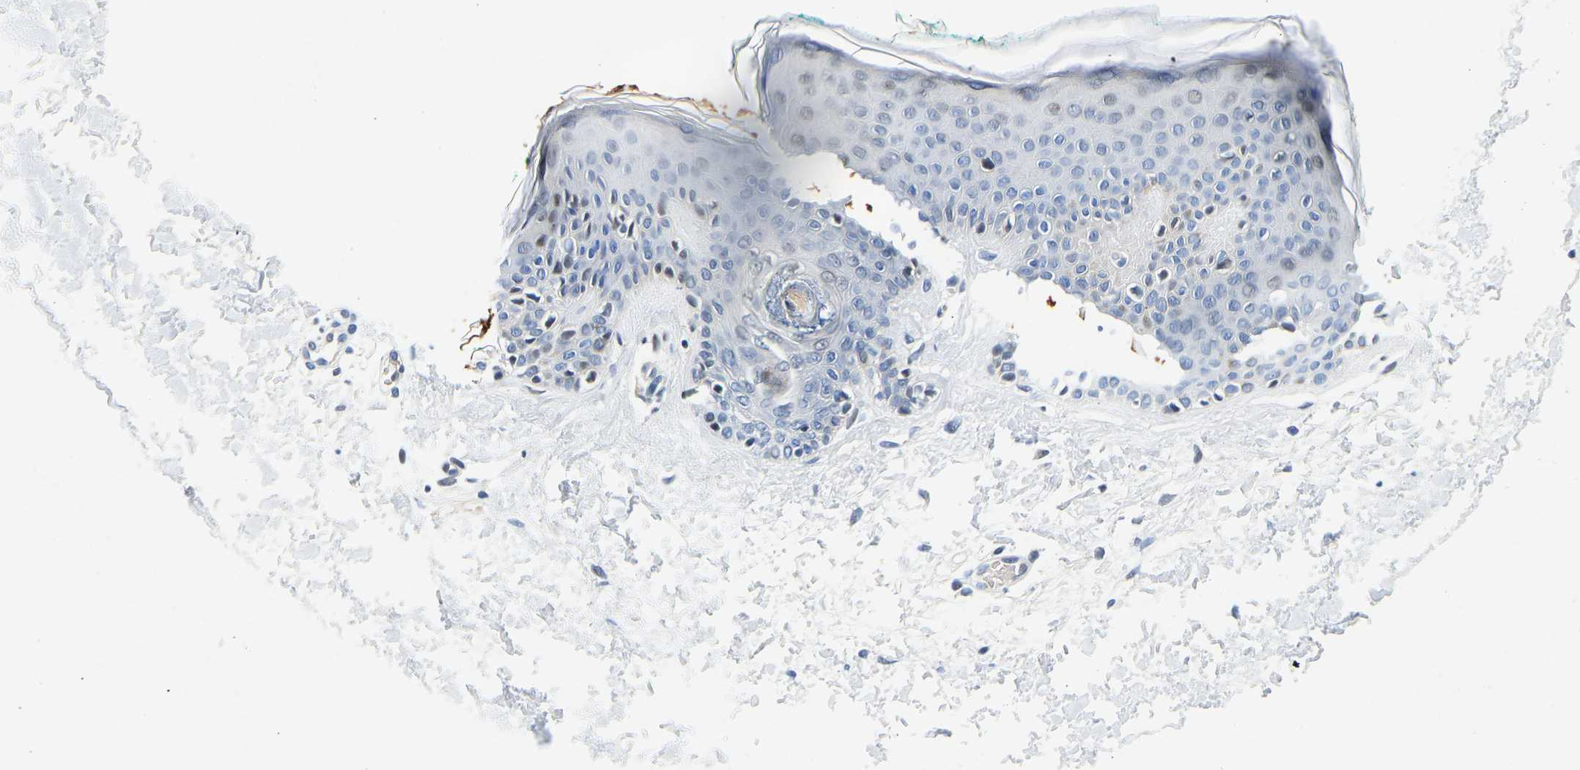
{"staining": {"intensity": "negative", "quantity": "none", "location": "none"}, "tissue": "skin", "cell_type": "Fibroblasts", "image_type": "normal", "snomed": [{"axis": "morphology", "description": "Normal tissue, NOS"}, {"axis": "topography", "description": "Skin"}], "caption": "Immunohistochemistry image of benign human skin stained for a protein (brown), which exhibits no positivity in fibroblasts.", "gene": "HDAC5", "patient": {"sex": "male", "age": 30}}